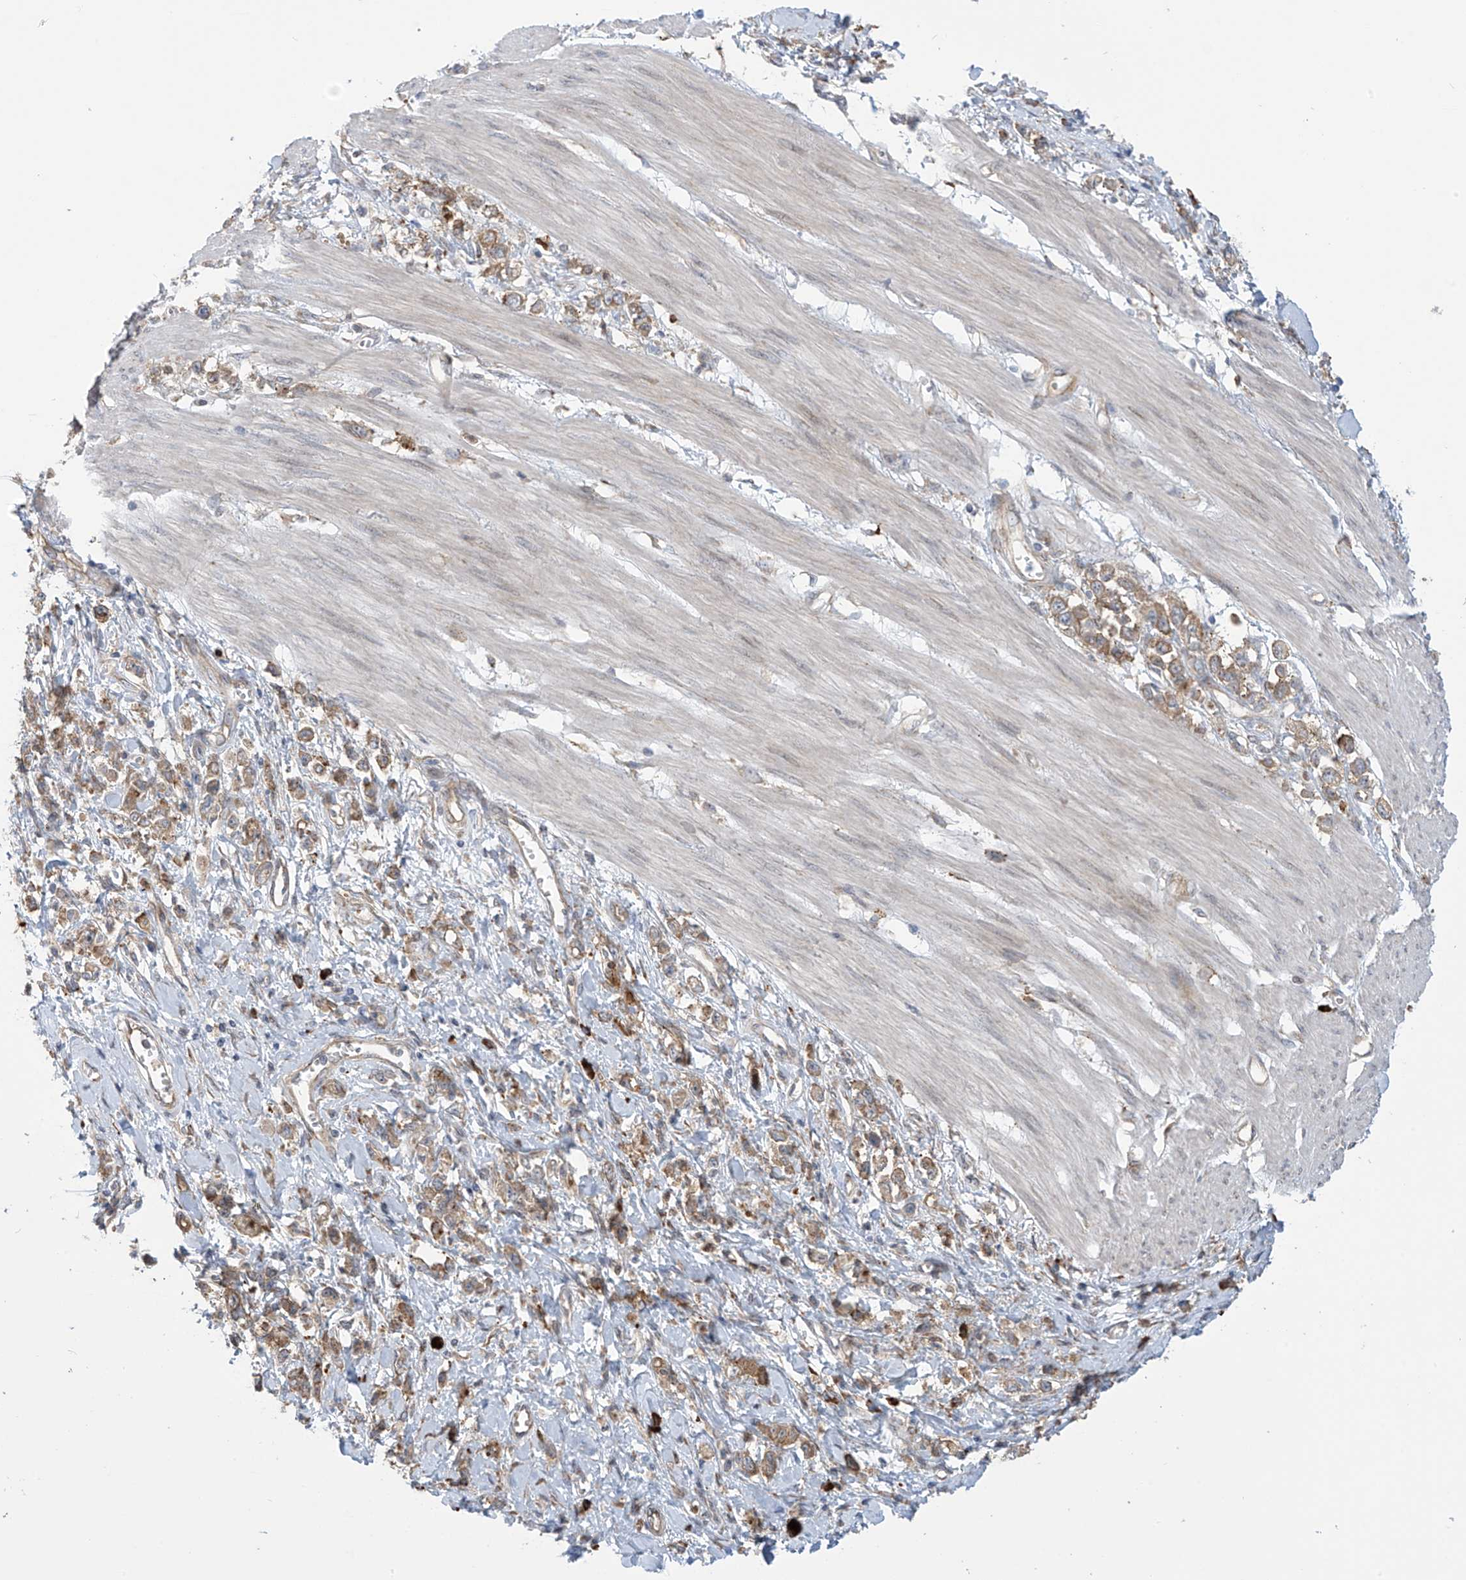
{"staining": {"intensity": "moderate", "quantity": ">75%", "location": "cytoplasmic/membranous"}, "tissue": "stomach cancer", "cell_type": "Tumor cells", "image_type": "cancer", "snomed": [{"axis": "morphology", "description": "Adenocarcinoma, NOS"}, {"axis": "topography", "description": "Stomach"}], "caption": "Adenocarcinoma (stomach) stained for a protein (brown) reveals moderate cytoplasmic/membranous positive staining in approximately >75% of tumor cells.", "gene": "KIAA1522", "patient": {"sex": "female", "age": 76}}